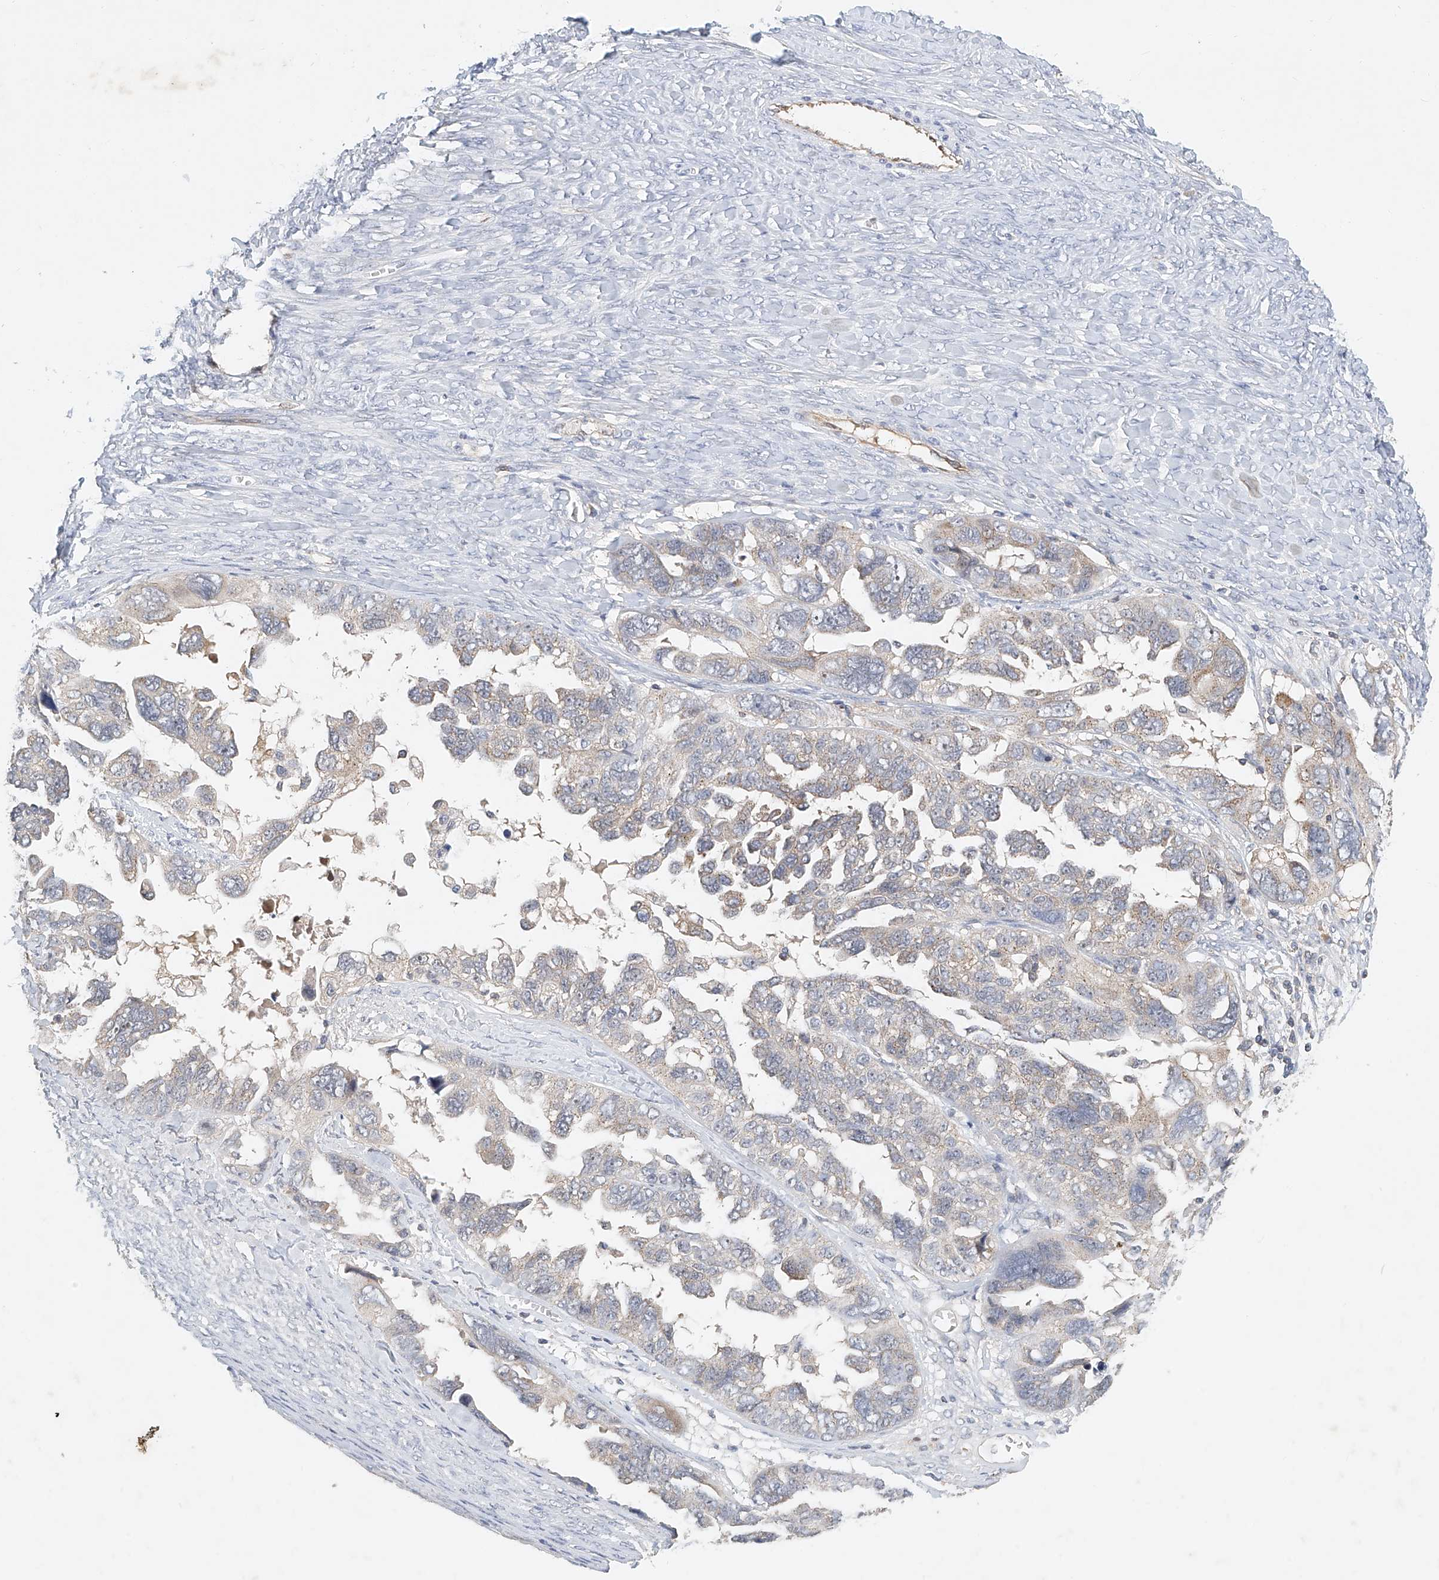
{"staining": {"intensity": "weak", "quantity": "<25%", "location": "cytoplasmic/membranous"}, "tissue": "ovarian cancer", "cell_type": "Tumor cells", "image_type": "cancer", "snomed": [{"axis": "morphology", "description": "Cystadenocarcinoma, serous, NOS"}, {"axis": "topography", "description": "Ovary"}], "caption": "High magnification brightfield microscopy of ovarian cancer stained with DAB (3,3'-diaminobenzidine) (brown) and counterstained with hematoxylin (blue): tumor cells show no significant positivity. Nuclei are stained in blue.", "gene": "CARMIL1", "patient": {"sex": "female", "age": 79}}